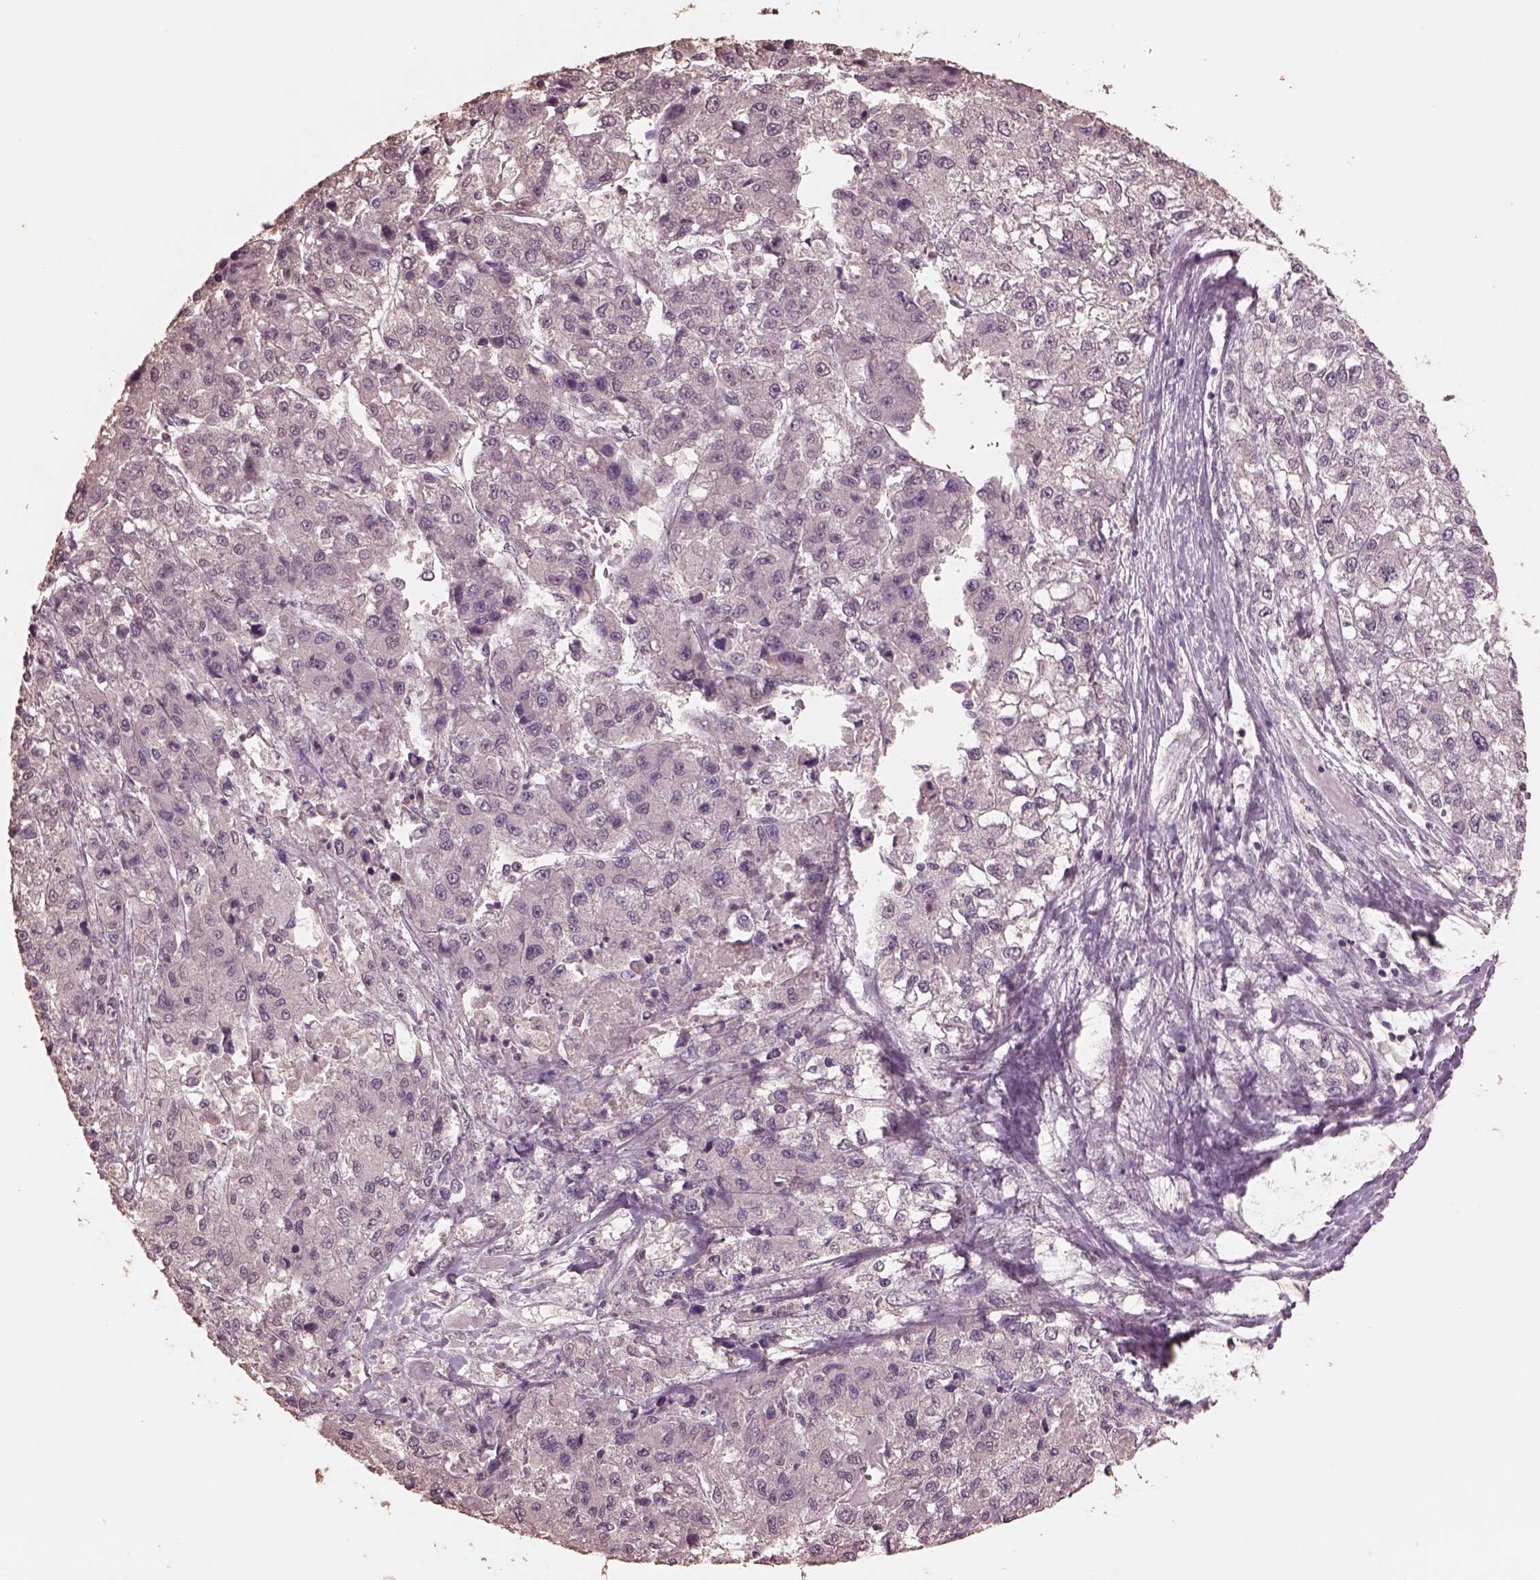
{"staining": {"intensity": "negative", "quantity": "none", "location": "none"}, "tissue": "liver cancer", "cell_type": "Tumor cells", "image_type": "cancer", "snomed": [{"axis": "morphology", "description": "Carcinoma, Hepatocellular, NOS"}, {"axis": "topography", "description": "Liver"}], "caption": "High magnification brightfield microscopy of liver cancer stained with DAB (3,3'-diaminobenzidine) (brown) and counterstained with hematoxylin (blue): tumor cells show no significant expression. (DAB (3,3'-diaminobenzidine) immunohistochemistry, high magnification).", "gene": "CPT1C", "patient": {"sex": "male", "age": 56}}